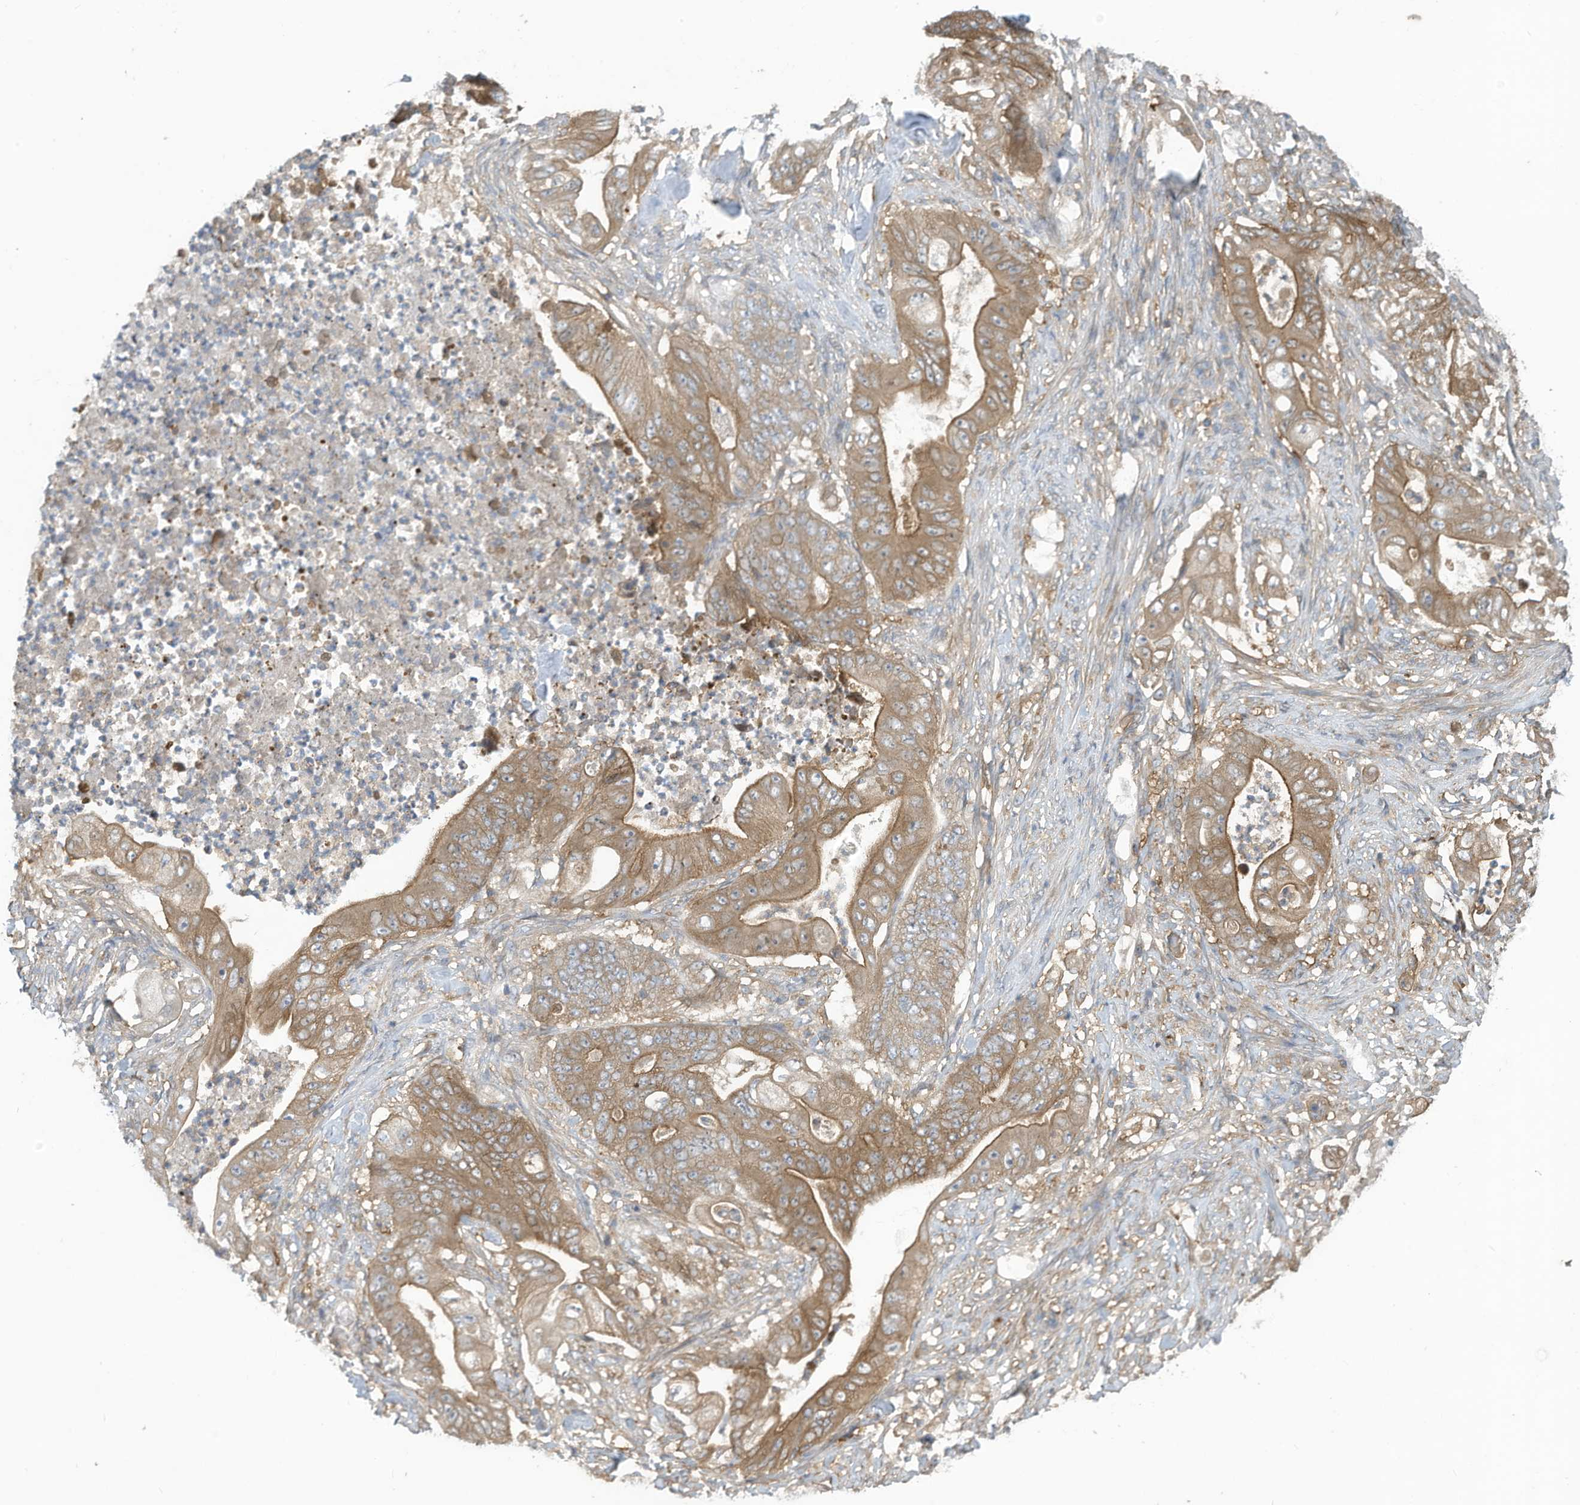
{"staining": {"intensity": "moderate", "quantity": ">75%", "location": "cytoplasmic/membranous"}, "tissue": "stomach cancer", "cell_type": "Tumor cells", "image_type": "cancer", "snomed": [{"axis": "morphology", "description": "Adenocarcinoma, NOS"}, {"axis": "topography", "description": "Stomach"}], "caption": "Immunohistochemistry (IHC) histopathology image of neoplastic tissue: human adenocarcinoma (stomach) stained using IHC shows medium levels of moderate protein expression localized specifically in the cytoplasmic/membranous of tumor cells, appearing as a cytoplasmic/membranous brown color.", "gene": "ADI1", "patient": {"sex": "female", "age": 73}}